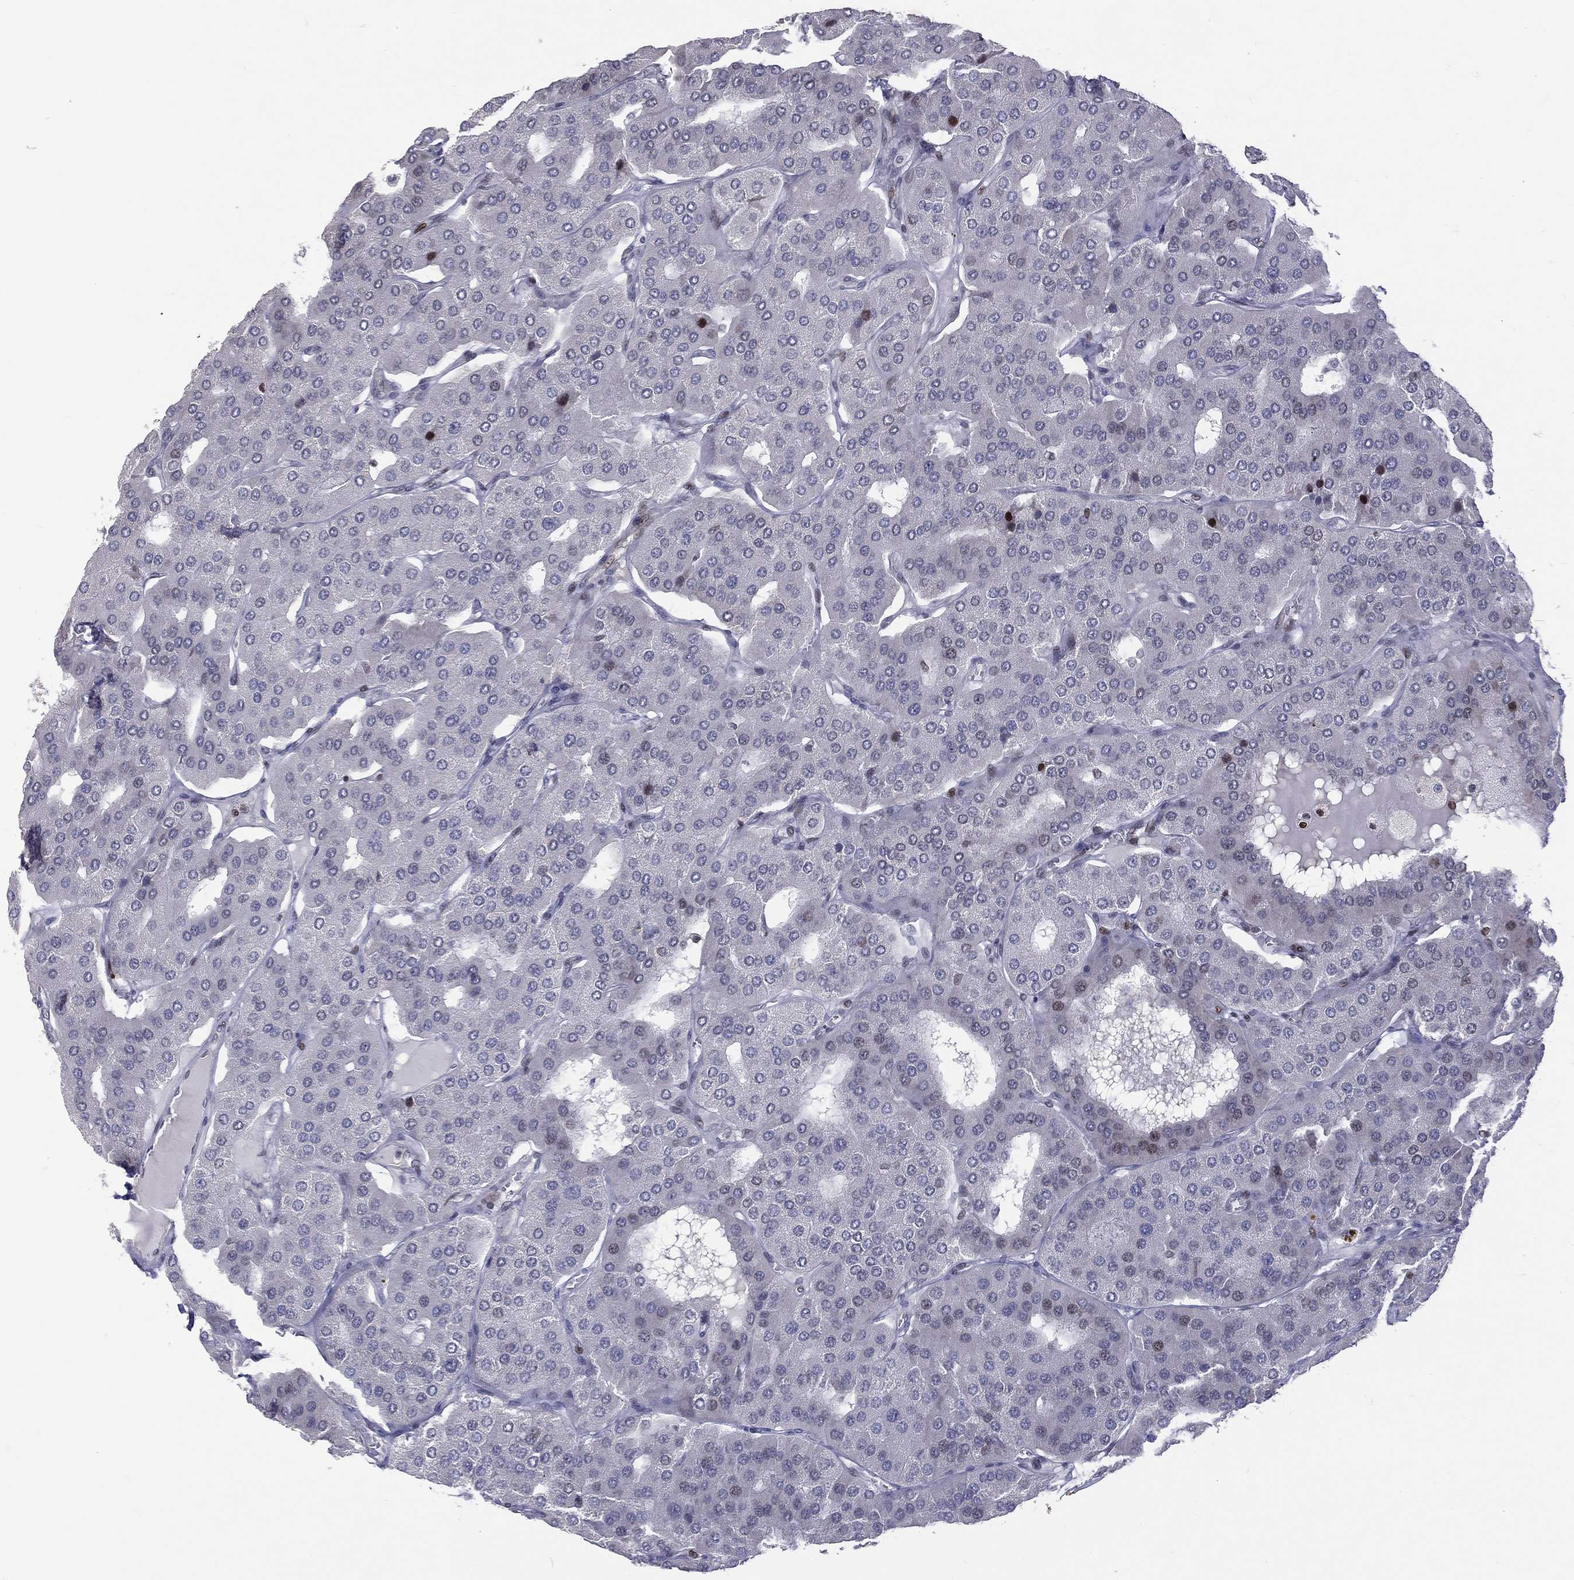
{"staining": {"intensity": "weak", "quantity": "<25%", "location": "nuclear"}, "tissue": "parathyroid gland", "cell_type": "Glandular cells", "image_type": "normal", "snomed": [{"axis": "morphology", "description": "Normal tissue, NOS"}, {"axis": "morphology", "description": "Adenoma, NOS"}, {"axis": "topography", "description": "Parathyroid gland"}], "caption": "Glandular cells are negative for protein expression in unremarkable human parathyroid gland. (Brightfield microscopy of DAB (3,3'-diaminobenzidine) immunohistochemistry at high magnification).", "gene": "DBF4B", "patient": {"sex": "female", "age": 86}}